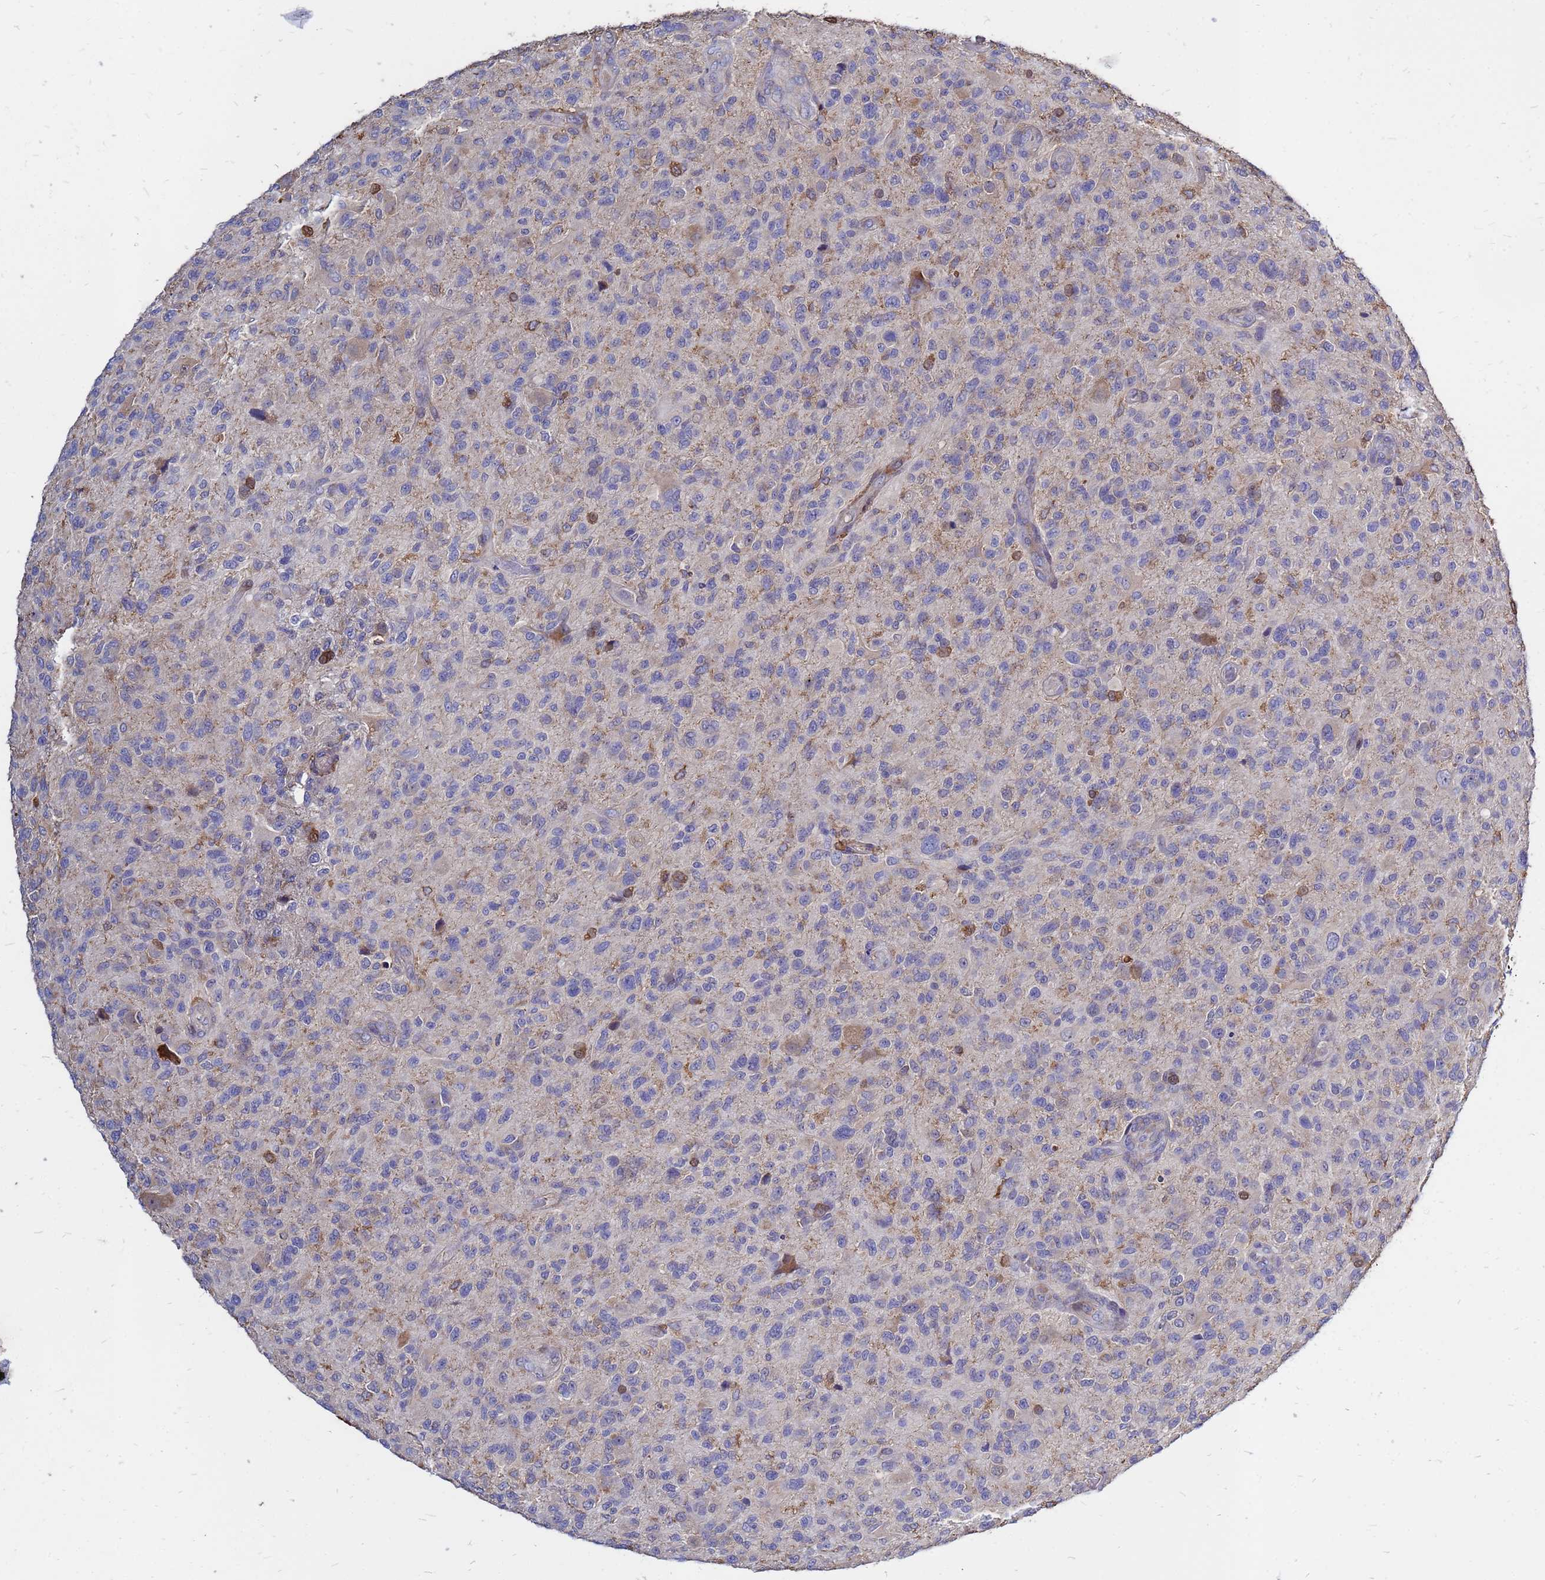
{"staining": {"intensity": "negative", "quantity": "none", "location": "none"}, "tissue": "glioma", "cell_type": "Tumor cells", "image_type": "cancer", "snomed": [{"axis": "morphology", "description": "Glioma, malignant, High grade"}, {"axis": "topography", "description": "Brain"}], "caption": "Immunohistochemistry (IHC) micrograph of neoplastic tissue: human malignant glioma (high-grade) stained with DAB shows no significant protein expression in tumor cells.", "gene": "MOB2", "patient": {"sex": "male", "age": 47}}